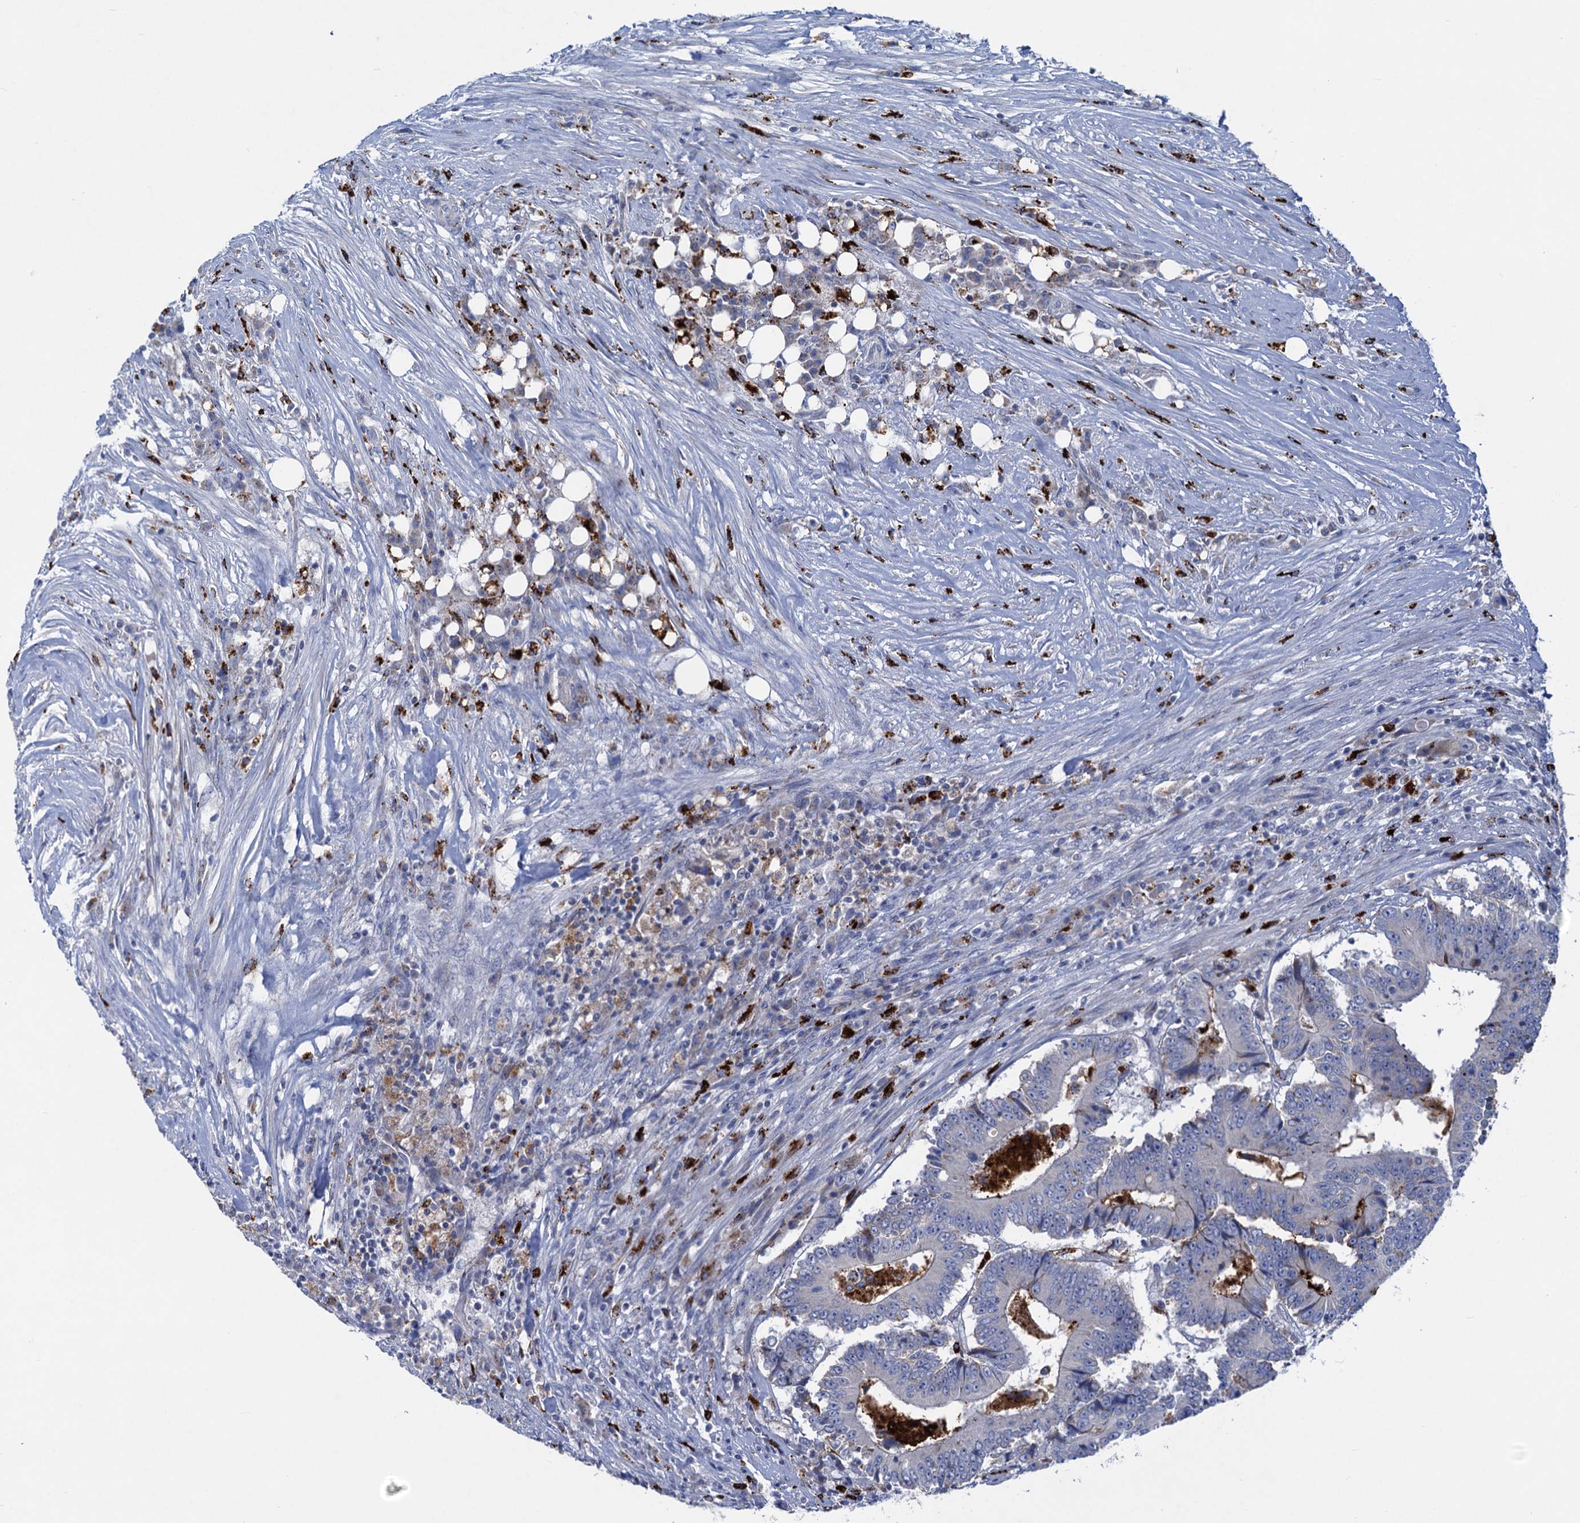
{"staining": {"intensity": "negative", "quantity": "none", "location": "none"}, "tissue": "colorectal cancer", "cell_type": "Tumor cells", "image_type": "cancer", "snomed": [{"axis": "morphology", "description": "Adenocarcinoma, NOS"}, {"axis": "topography", "description": "Colon"}], "caption": "IHC histopathology image of neoplastic tissue: adenocarcinoma (colorectal) stained with DAB reveals no significant protein expression in tumor cells.", "gene": "ANKS3", "patient": {"sex": "male", "age": 83}}